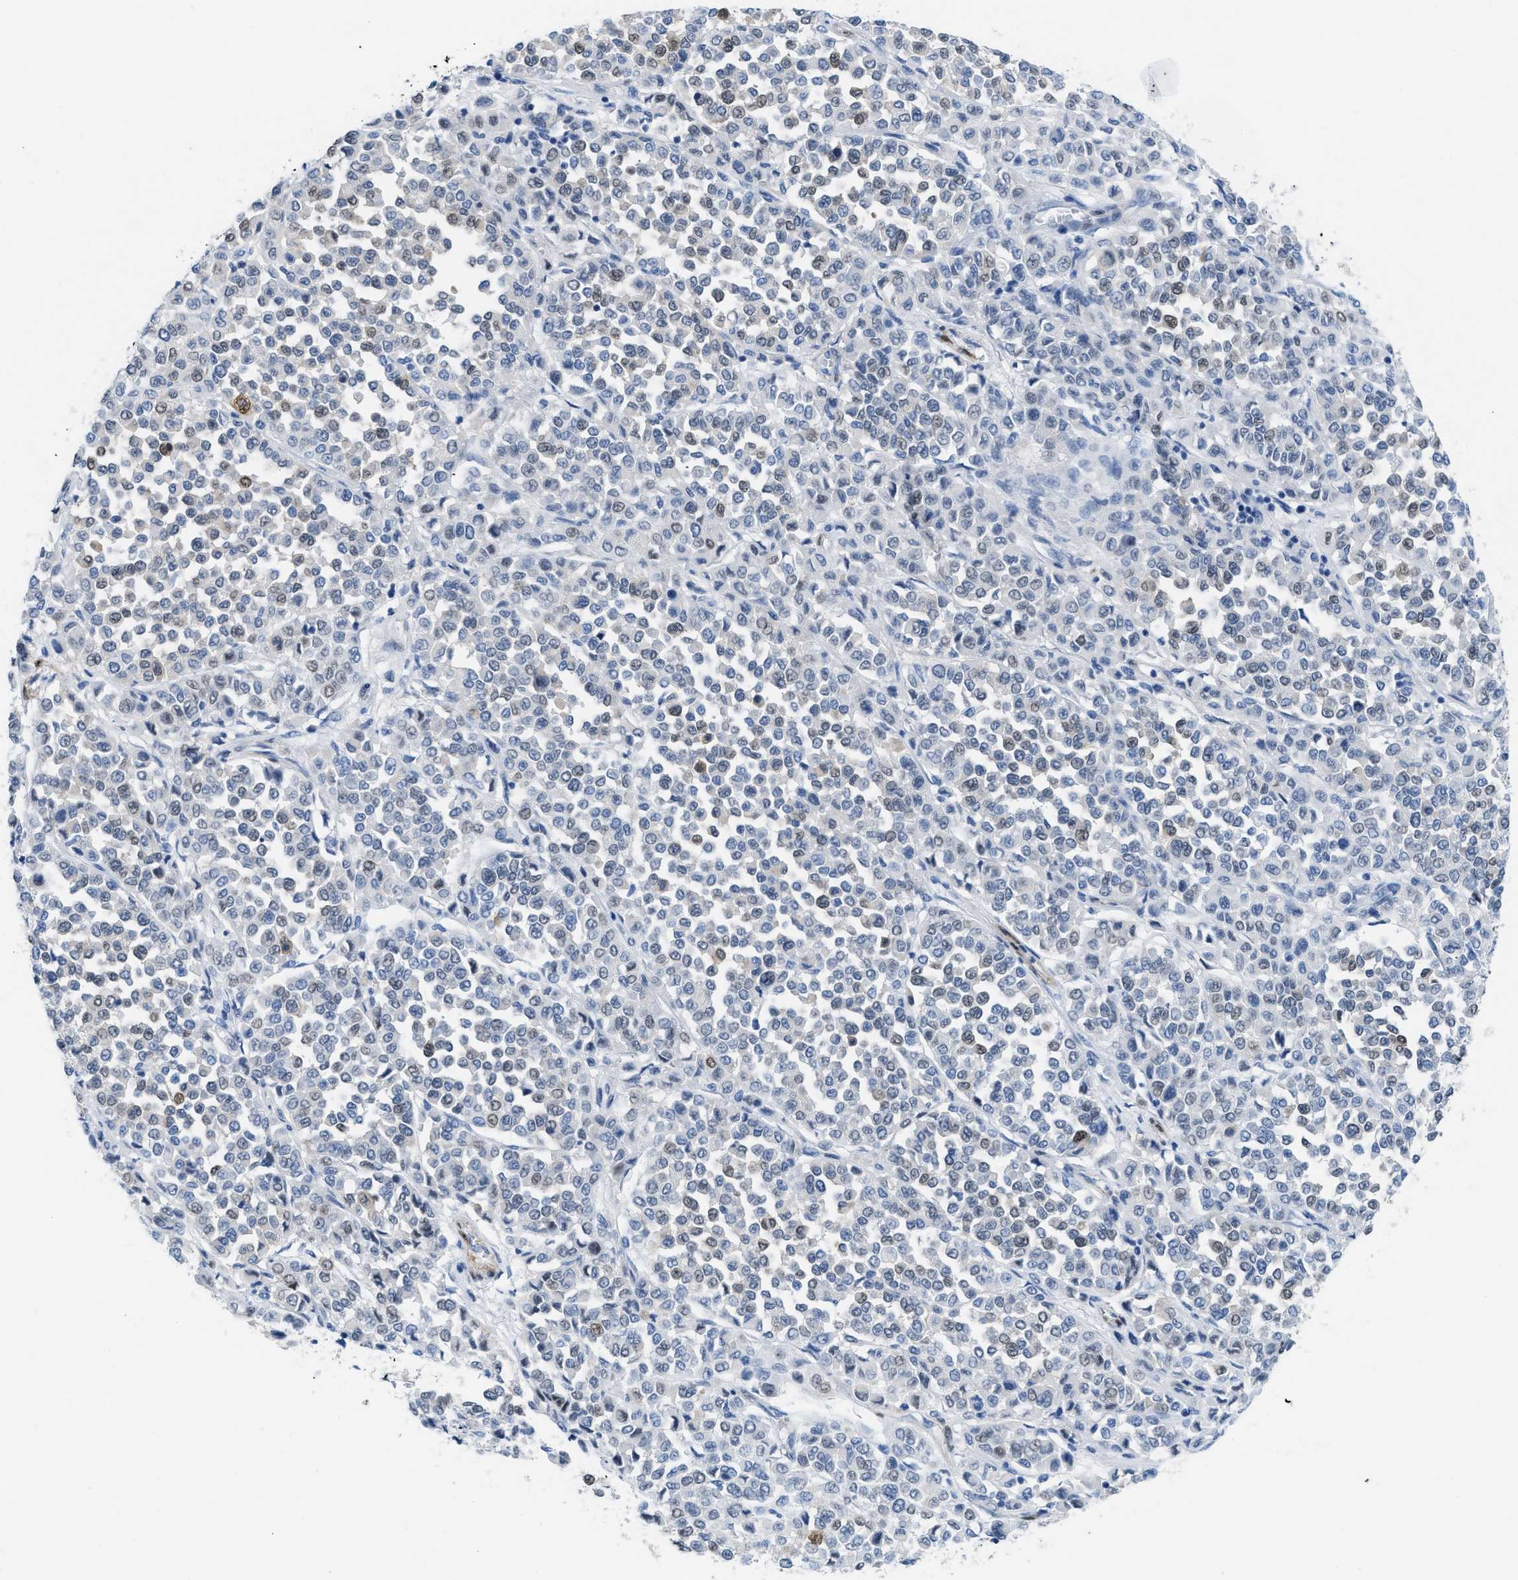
{"staining": {"intensity": "weak", "quantity": "<25%", "location": "nuclear"}, "tissue": "melanoma", "cell_type": "Tumor cells", "image_type": "cancer", "snomed": [{"axis": "morphology", "description": "Malignant melanoma, Metastatic site"}, {"axis": "topography", "description": "Pancreas"}], "caption": "A histopathology image of malignant melanoma (metastatic site) stained for a protein reveals no brown staining in tumor cells.", "gene": "NKAIN3", "patient": {"sex": "female", "age": 30}}